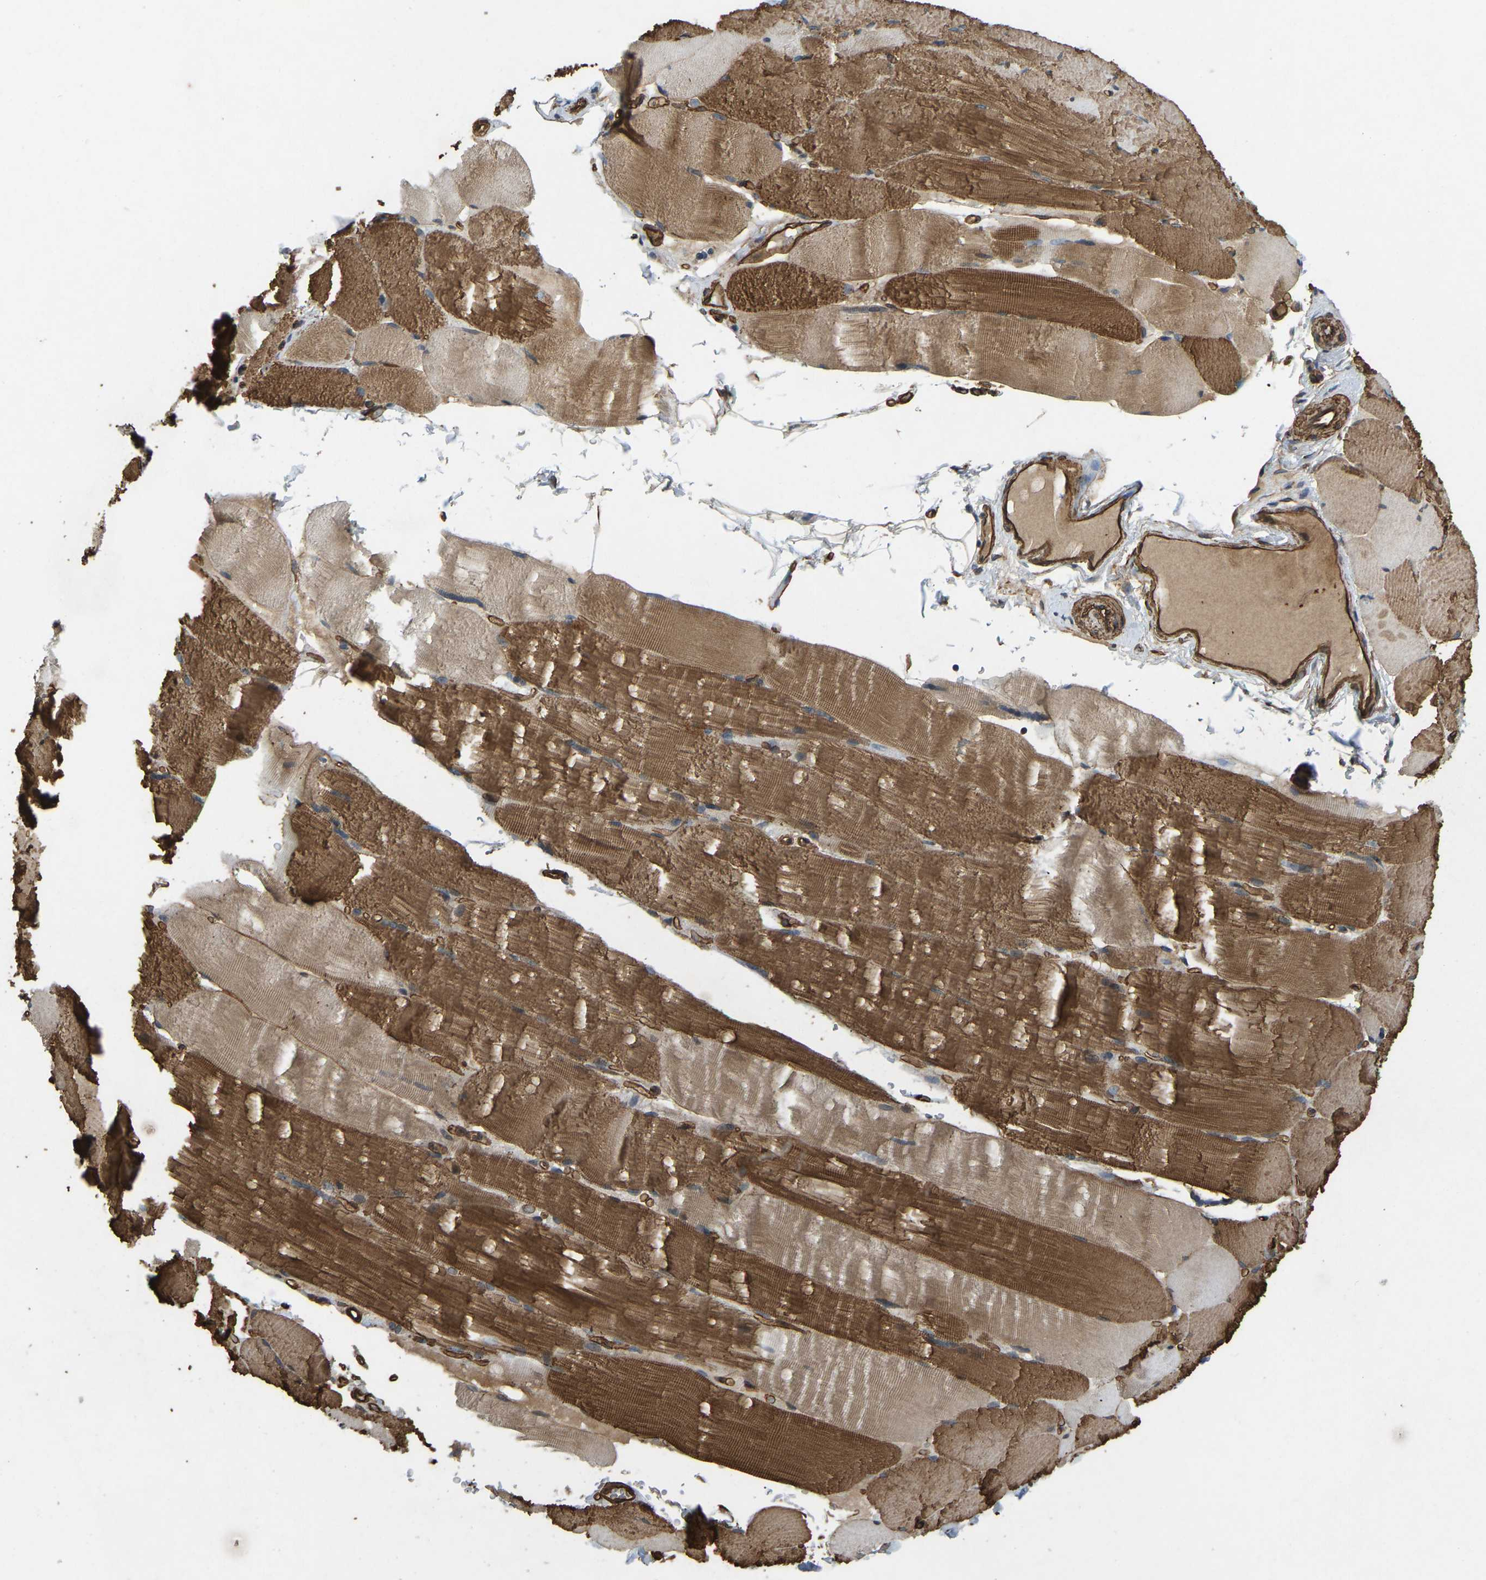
{"staining": {"intensity": "strong", "quantity": "25%-75%", "location": "cytoplasmic/membranous"}, "tissue": "skeletal muscle", "cell_type": "Myocytes", "image_type": "normal", "snomed": [{"axis": "morphology", "description": "Normal tissue, NOS"}, {"axis": "topography", "description": "Skin"}, {"axis": "topography", "description": "Skeletal muscle"}], "caption": "Immunohistochemistry (IHC) of normal human skeletal muscle reveals high levels of strong cytoplasmic/membranous expression in about 25%-75% of myocytes.", "gene": "NMB", "patient": {"sex": "male", "age": 83}}